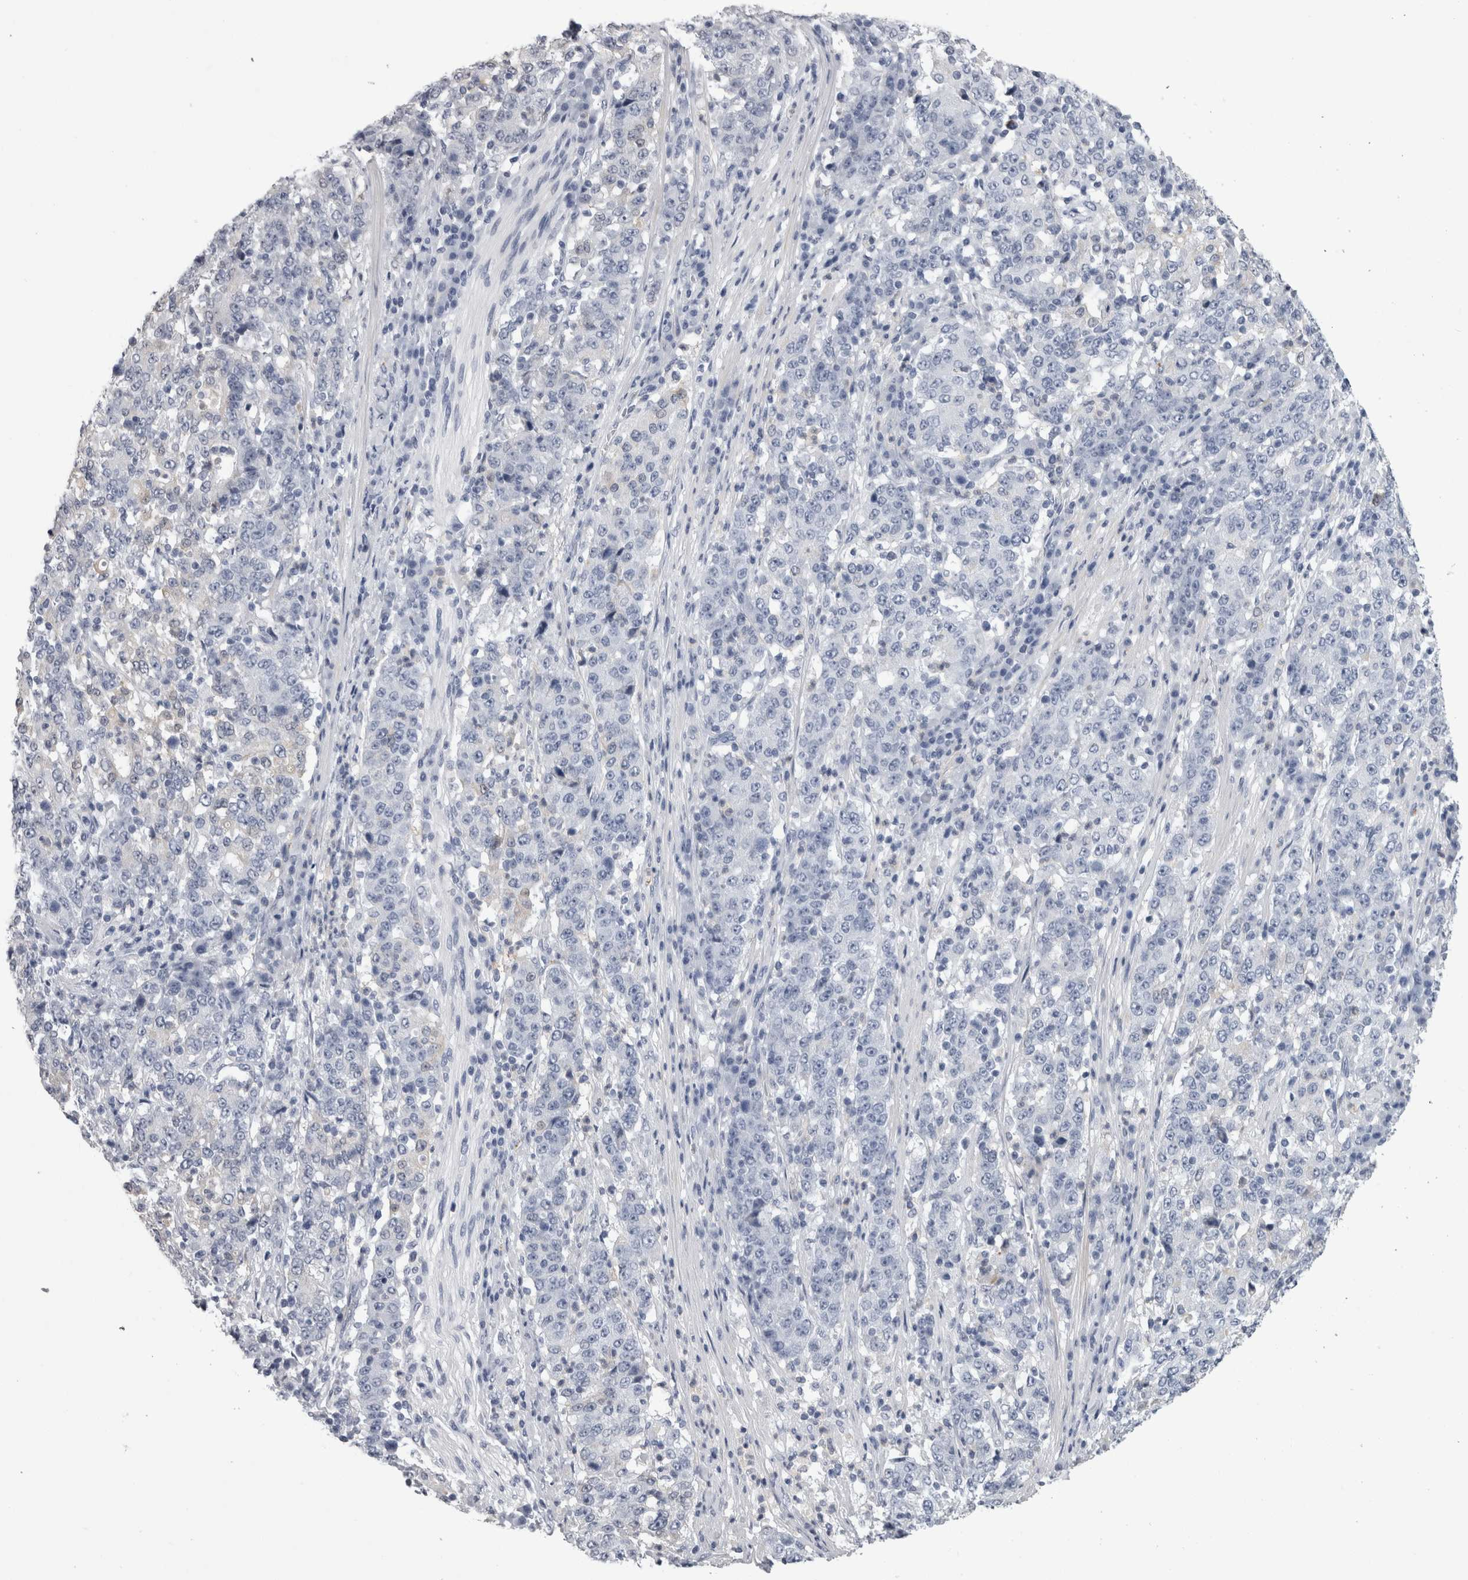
{"staining": {"intensity": "negative", "quantity": "none", "location": "none"}, "tissue": "stomach cancer", "cell_type": "Tumor cells", "image_type": "cancer", "snomed": [{"axis": "morphology", "description": "Adenocarcinoma, NOS"}, {"axis": "topography", "description": "Stomach"}], "caption": "Immunohistochemistry (IHC) micrograph of stomach cancer (adenocarcinoma) stained for a protein (brown), which shows no staining in tumor cells.", "gene": "ALDH8A1", "patient": {"sex": "male", "age": 59}}